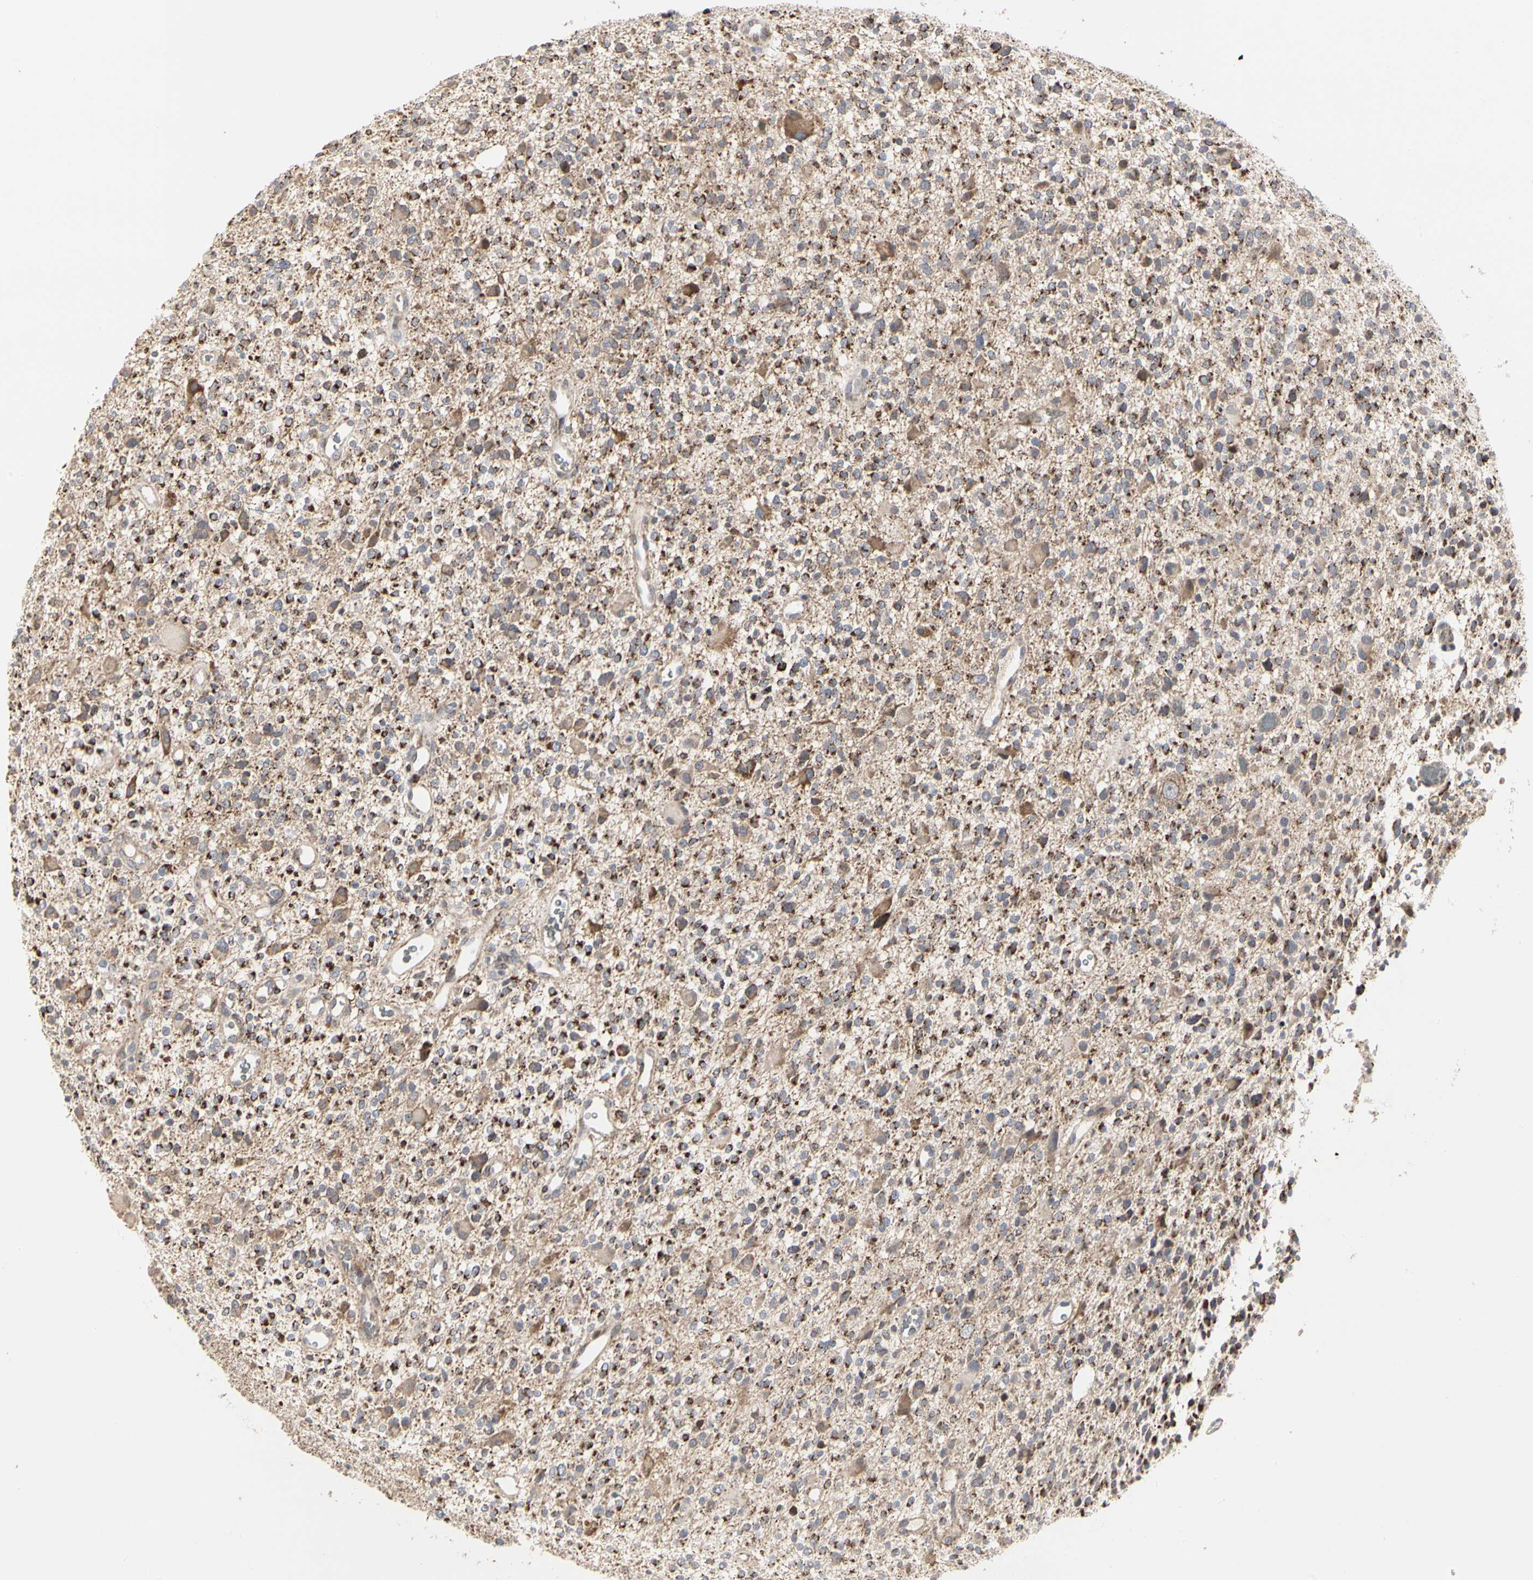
{"staining": {"intensity": "moderate", "quantity": ">75%", "location": "cytoplasmic/membranous"}, "tissue": "glioma", "cell_type": "Tumor cells", "image_type": "cancer", "snomed": [{"axis": "morphology", "description": "Glioma, malignant, High grade"}, {"axis": "topography", "description": "Brain"}], "caption": "DAB (3,3'-diaminobenzidine) immunohistochemical staining of high-grade glioma (malignant) displays moderate cytoplasmic/membranous protein expression in about >75% of tumor cells.", "gene": "TSKU", "patient": {"sex": "male", "age": 48}}